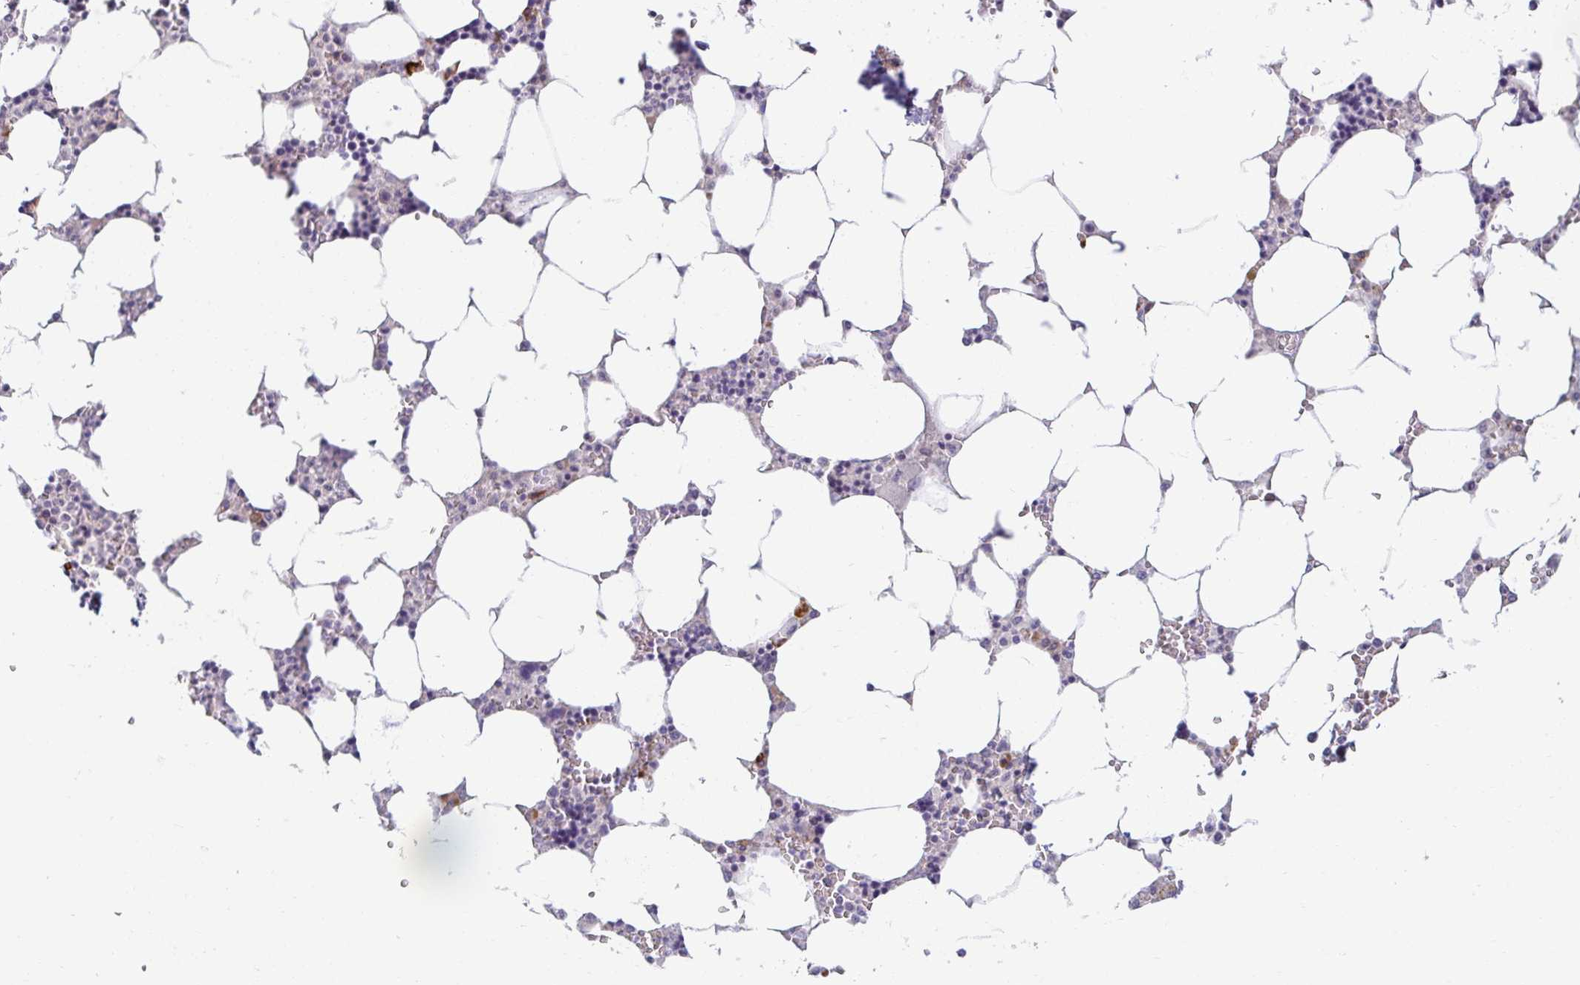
{"staining": {"intensity": "negative", "quantity": "none", "location": "none"}, "tissue": "bone marrow", "cell_type": "Hematopoietic cells", "image_type": "normal", "snomed": [{"axis": "morphology", "description": "Normal tissue, NOS"}, {"axis": "topography", "description": "Bone marrow"}], "caption": "Immunohistochemistry (IHC) of unremarkable human bone marrow reveals no staining in hematopoietic cells. (Stains: DAB immunohistochemistry (IHC) with hematoxylin counter stain, Microscopy: brightfield microscopy at high magnification).", "gene": "DDN", "patient": {"sex": "male", "age": 64}}